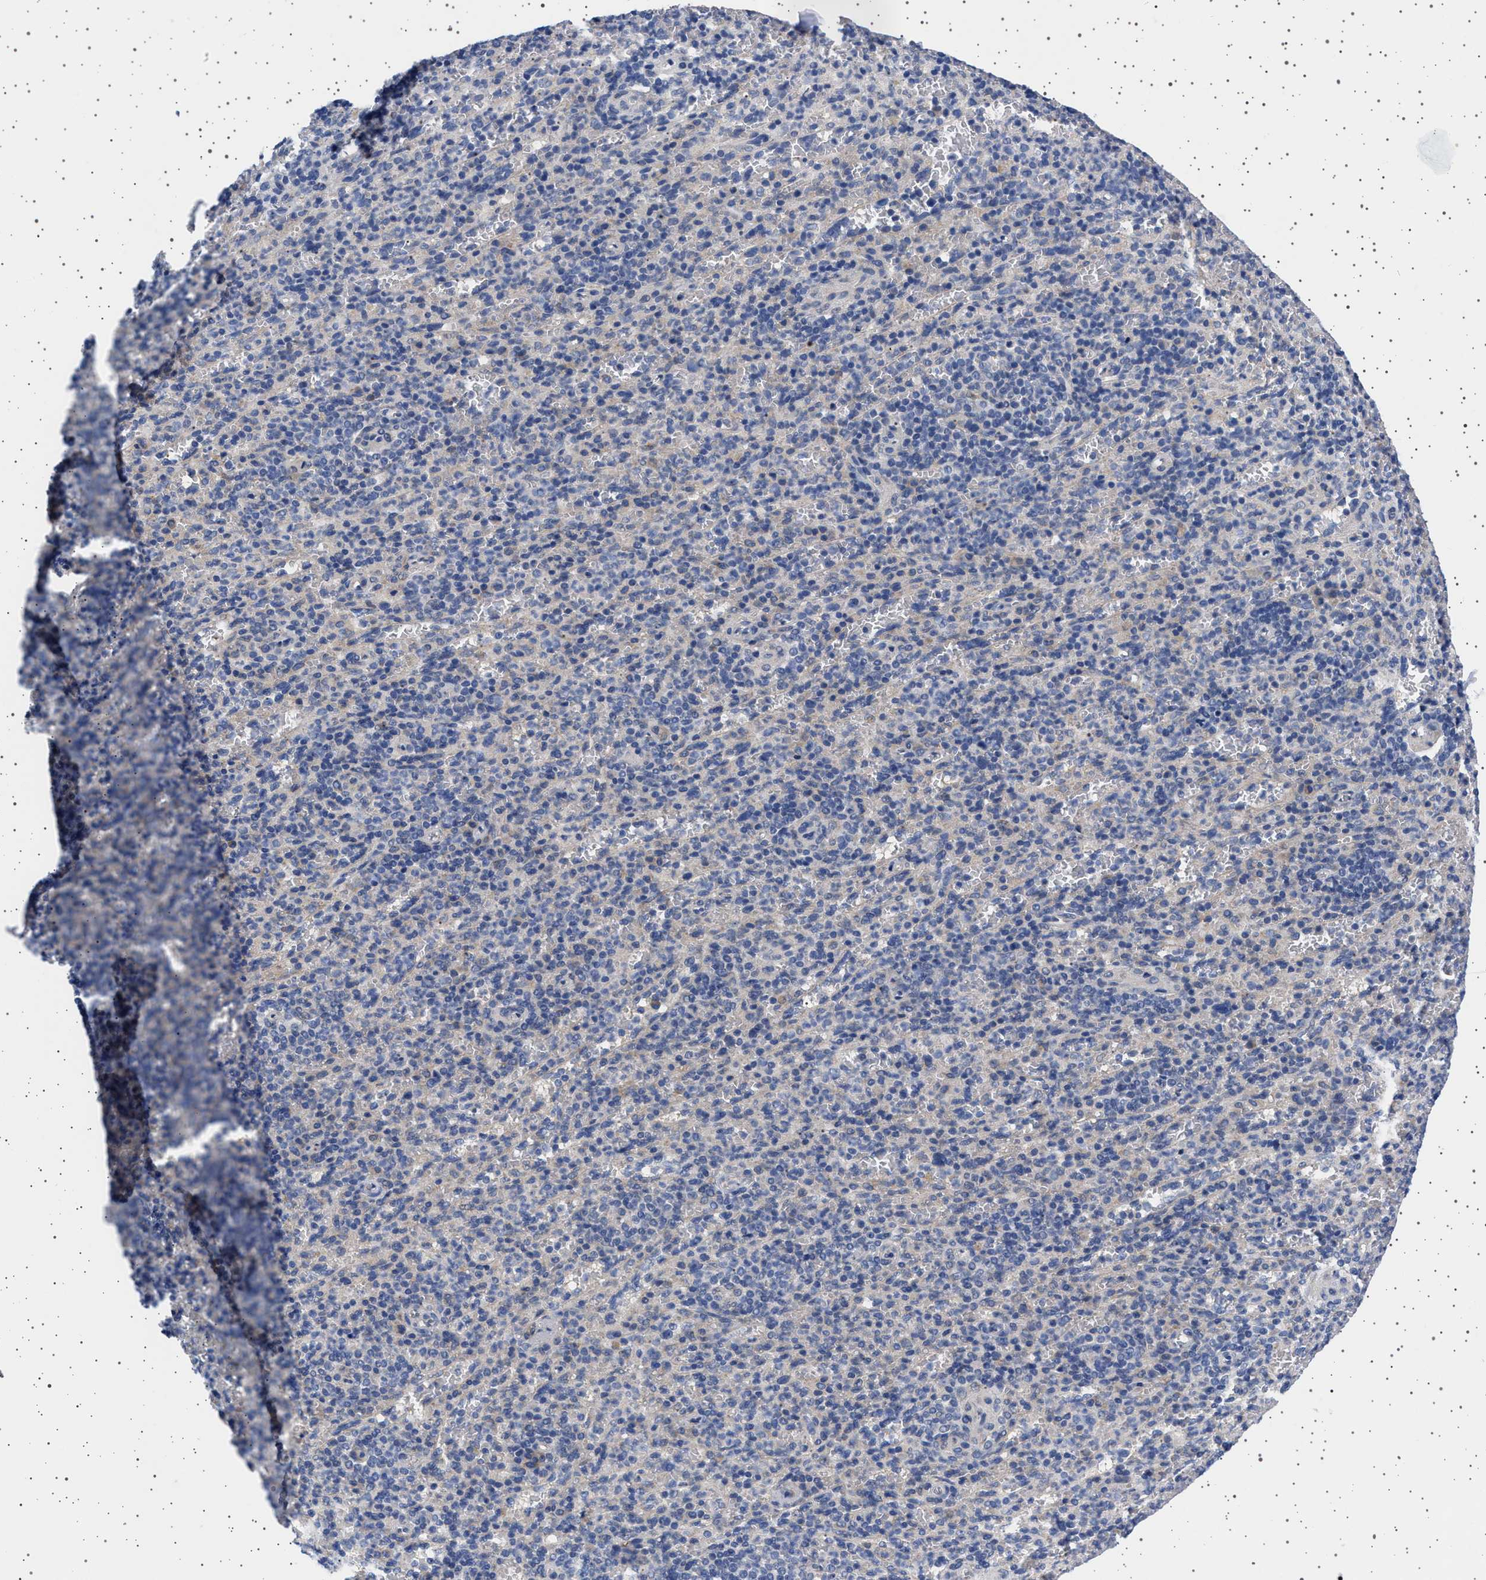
{"staining": {"intensity": "negative", "quantity": "none", "location": "none"}, "tissue": "spleen", "cell_type": "Cells in red pulp", "image_type": "normal", "snomed": [{"axis": "morphology", "description": "Normal tissue, NOS"}, {"axis": "topography", "description": "Spleen"}], "caption": "This is an IHC image of normal spleen. There is no staining in cells in red pulp.", "gene": "TRMT10B", "patient": {"sex": "female", "age": 74}}